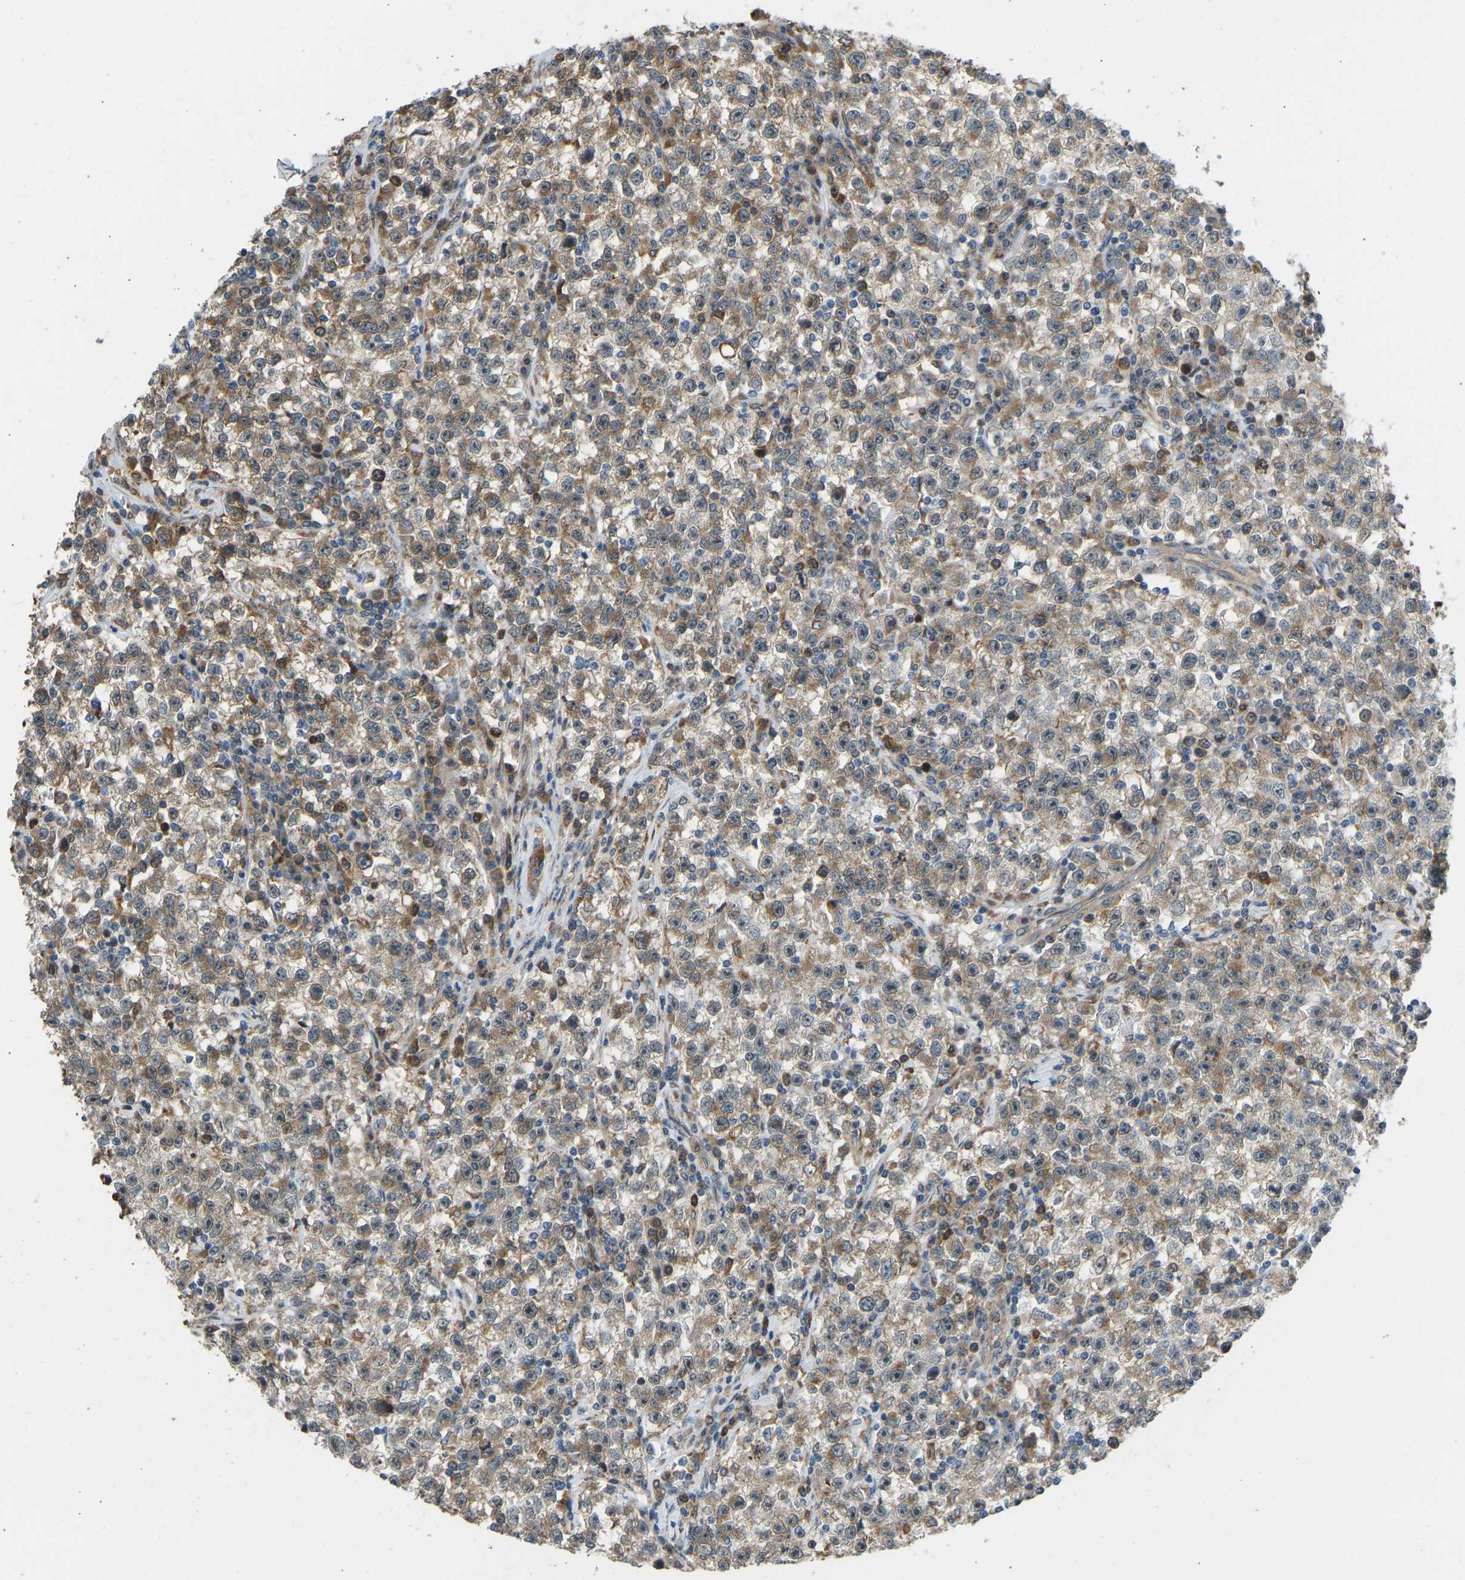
{"staining": {"intensity": "moderate", "quantity": "25%-75%", "location": "cytoplasmic/membranous,nuclear"}, "tissue": "testis cancer", "cell_type": "Tumor cells", "image_type": "cancer", "snomed": [{"axis": "morphology", "description": "Seminoma, NOS"}, {"axis": "topography", "description": "Testis"}], "caption": "Immunohistochemistry histopathology image of neoplastic tissue: testis cancer (seminoma) stained using immunohistochemistry demonstrates medium levels of moderate protein expression localized specifically in the cytoplasmic/membranous and nuclear of tumor cells, appearing as a cytoplasmic/membranous and nuclear brown color.", "gene": "OS9", "patient": {"sex": "male", "age": 22}}